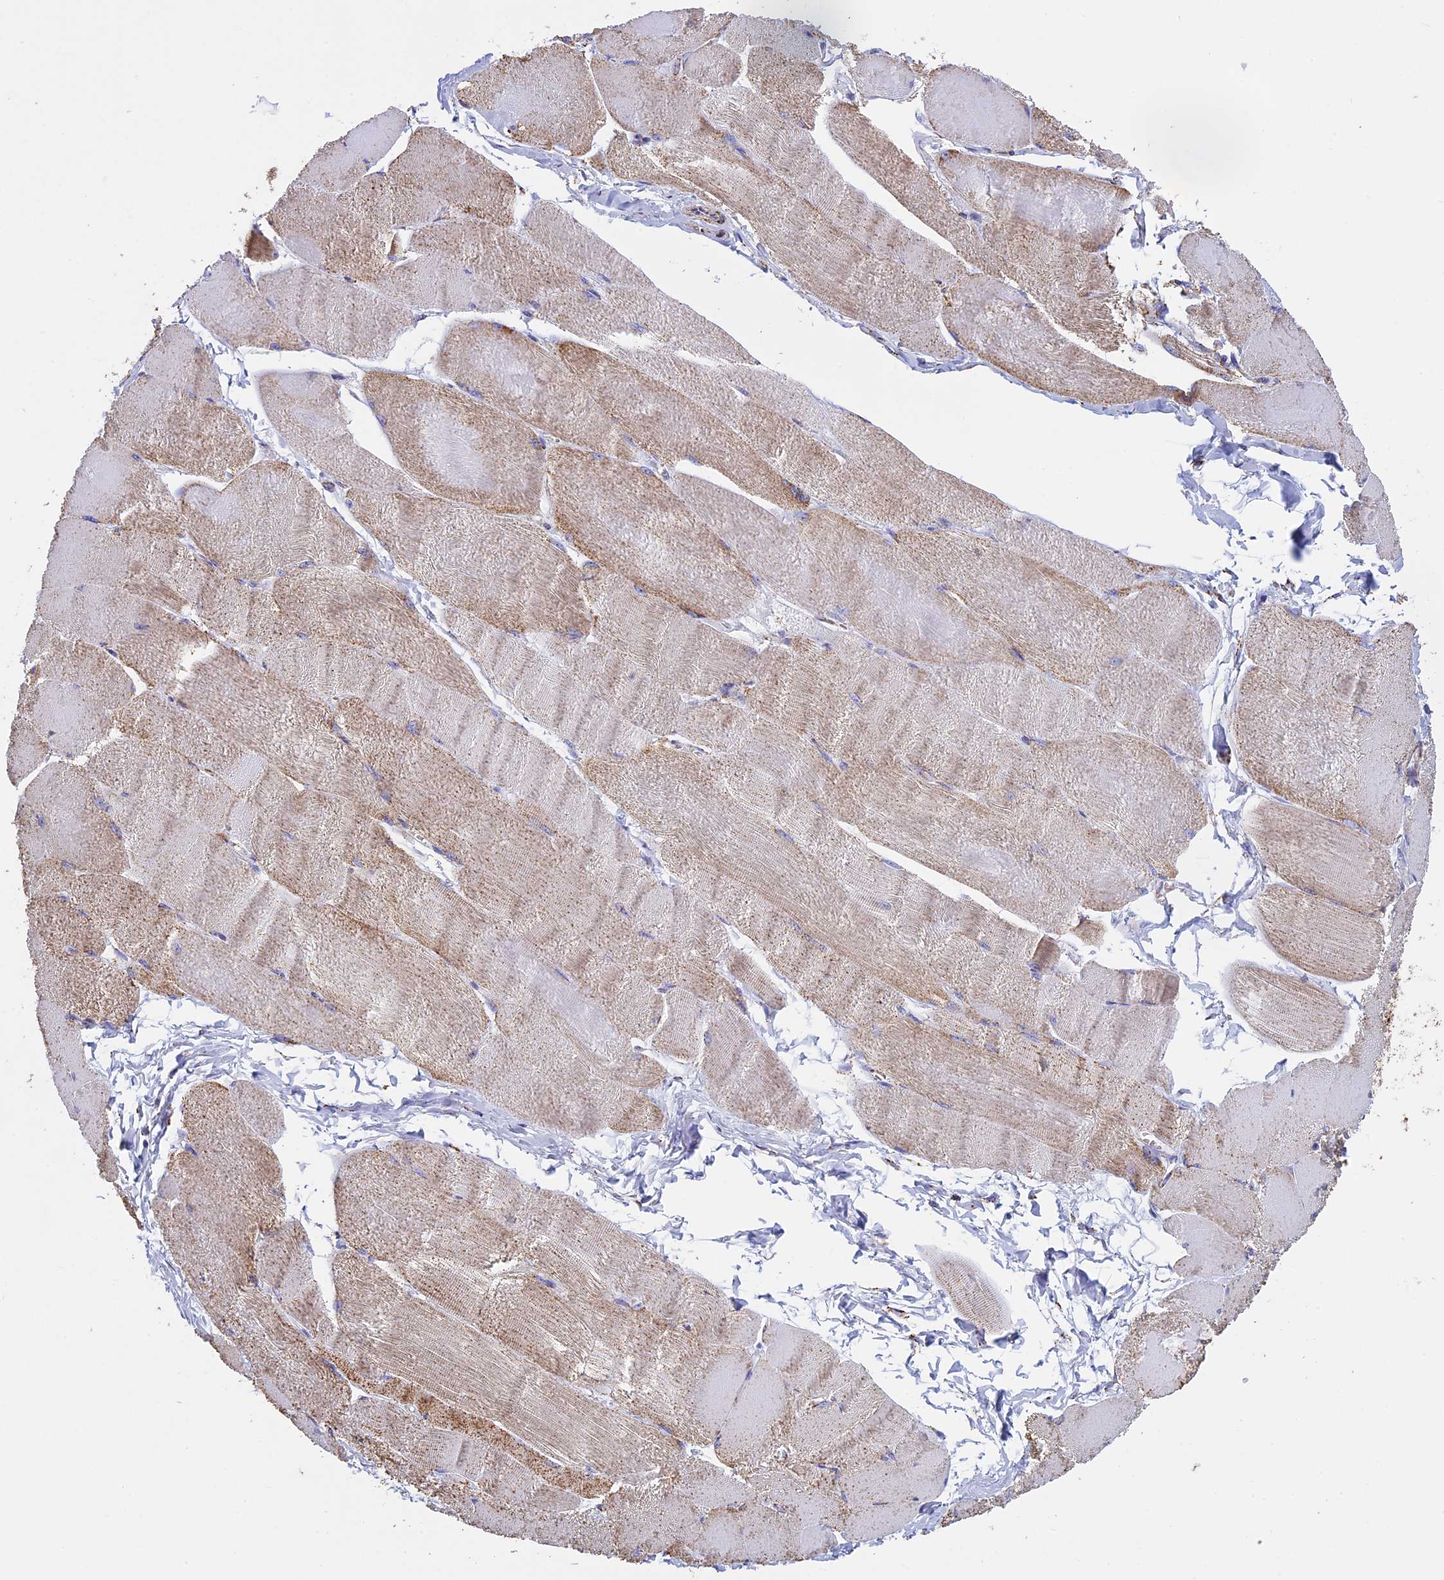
{"staining": {"intensity": "weak", "quantity": "25%-75%", "location": "cytoplasmic/membranous"}, "tissue": "skeletal muscle", "cell_type": "Myocytes", "image_type": "normal", "snomed": [{"axis": "morphology", "description": "Normal tissue, NOS"}, {"axis": "morphology", "description": "Basal cell carcinoma"}, {"axis": "topography", "description": "Skeletal muscle"}], "caption": "An immunohistochemistry (IHC) image of benign tissue is shown. Protein staining in brown labels weak cytoplasmic/membranous positivity in skeletal muscle within myocytes.", "gene": "KCNG1", "patient": {"sex": "female", "age": 64}}